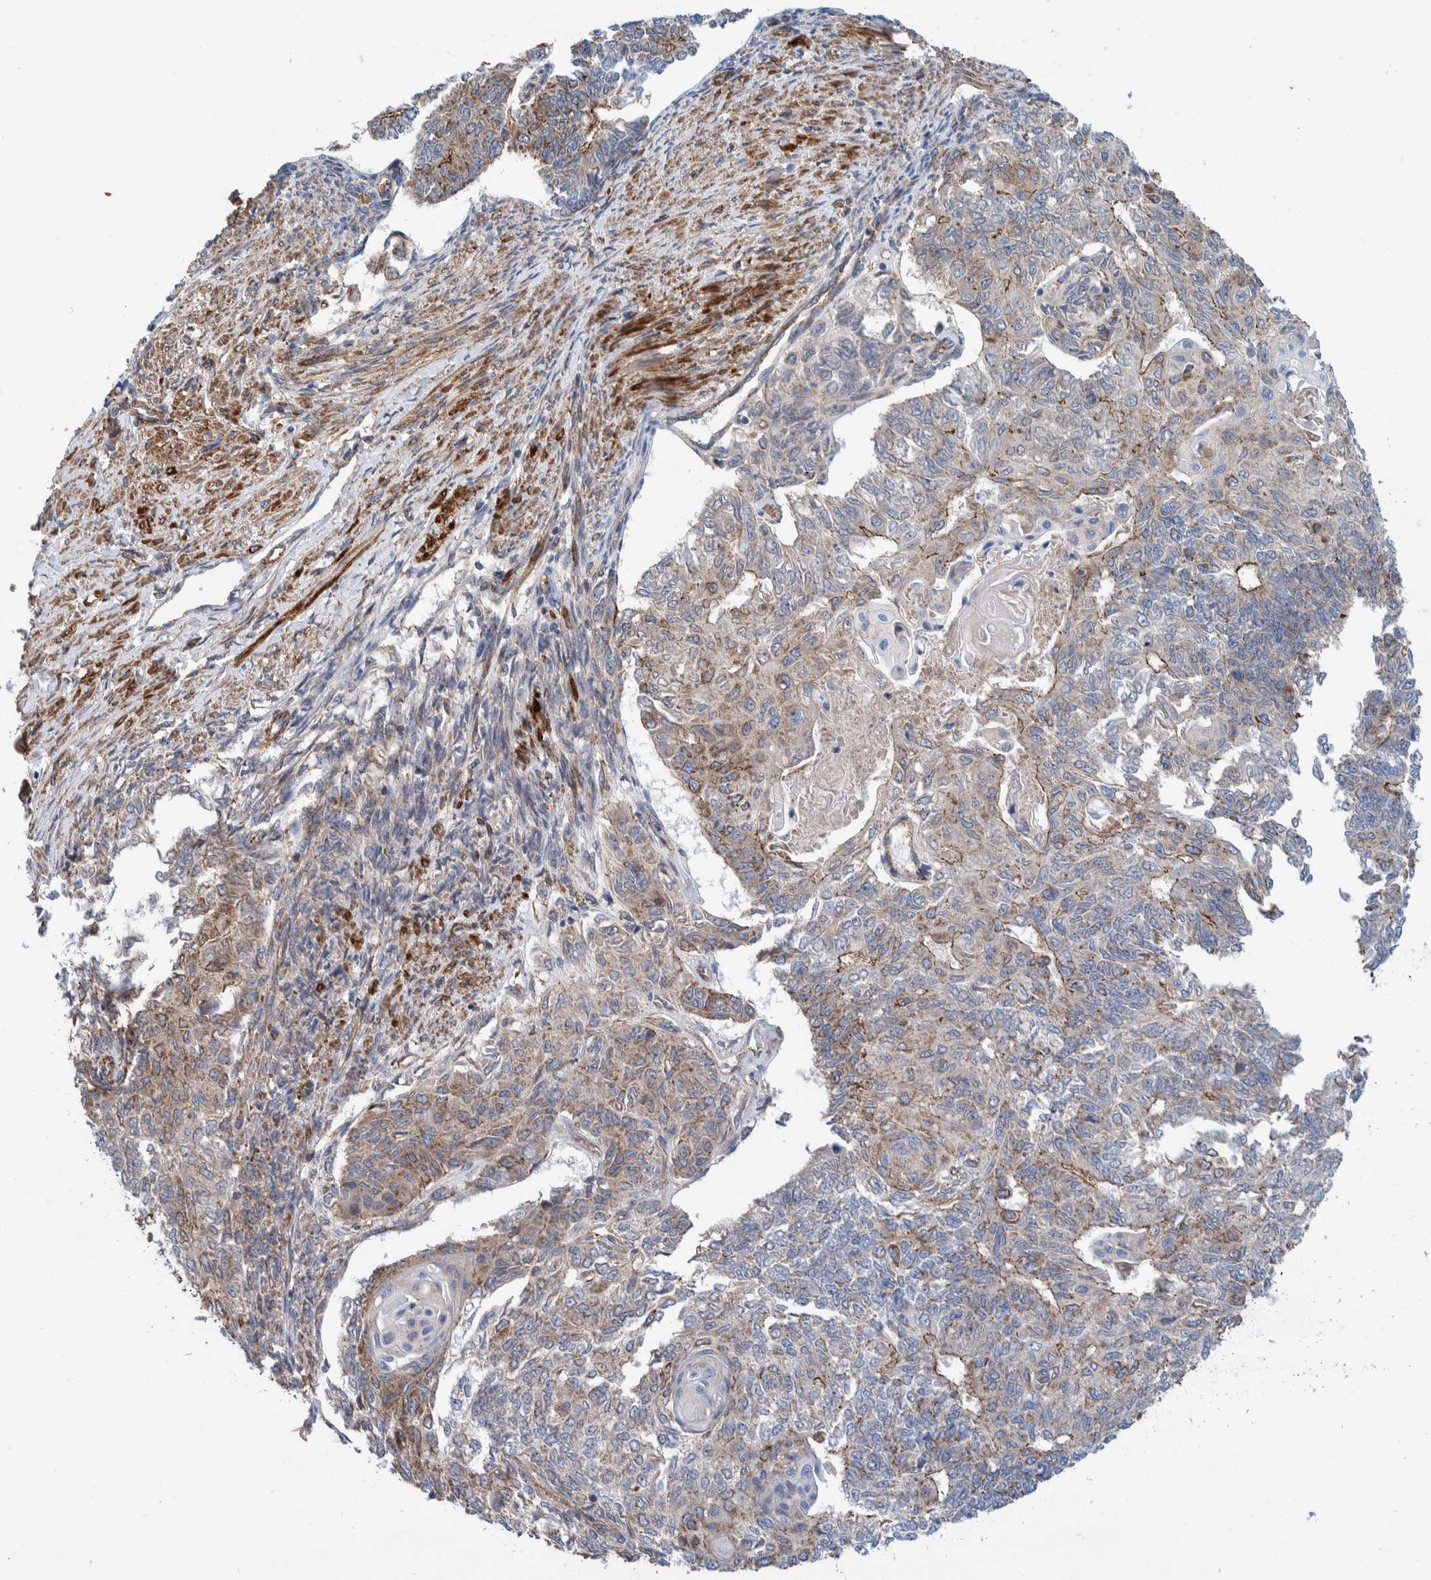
{"staining": {"intensity": "negative", "quantity": "none", "location": "none"}, "tissue": "endometrial cancer", "cell_type": "Tumor cells", "image_type": "cancer", "snomed": [{"axis": "morphology", "description": "Adenocarcinoma, NOS"}, {"axis": "topography", "description": "Endometrium"}], "caption": "An image of human endometrial adenocarcinoma is negative for staining in tumor cells. (DAB (3,3'-diaminobenzidine) immunohistochemistry visualized using brightfield microscopy, high magnification).", "gene": "SLC25A10", "patient": {"sex": "female", "age": 32}}